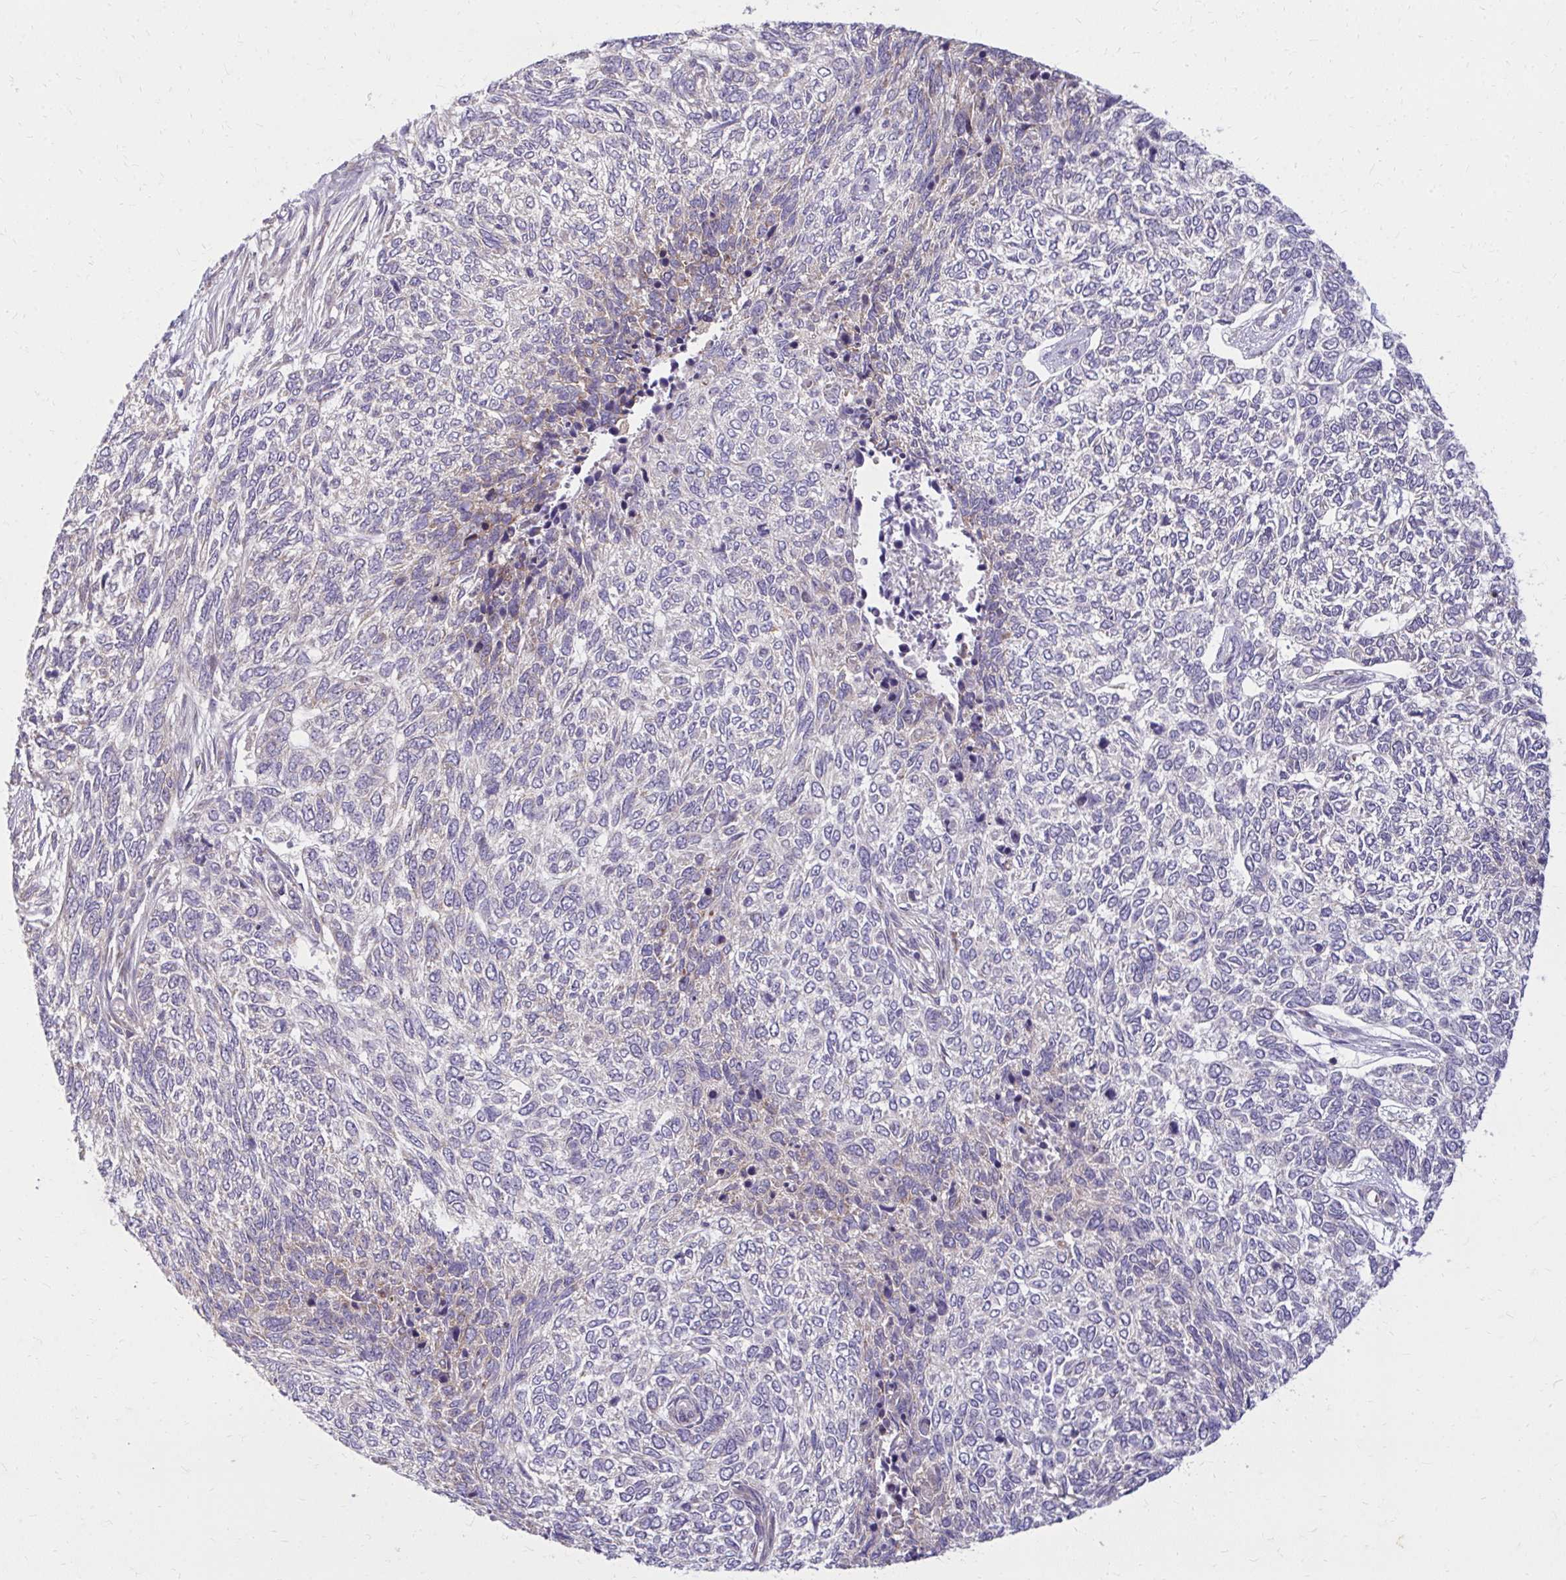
{"staining": {"intensity": "negative", "quantity": "none", "location": "none"}, "tissue": "skin cancer", "cell_type": "Tumor cells", "image_type": "cancer", "snomed": [{"axis": "morphology", "description": "Basal cell carcinoma"}, {"axis": "topography", "description": "Skin"}], "caption": "Immunohistochemistry of basal cell carcinoma (skin) displays no positivity in tumor cells.", "gene": "CEMP1", "patient": {"sex": "female", "age": 65}}